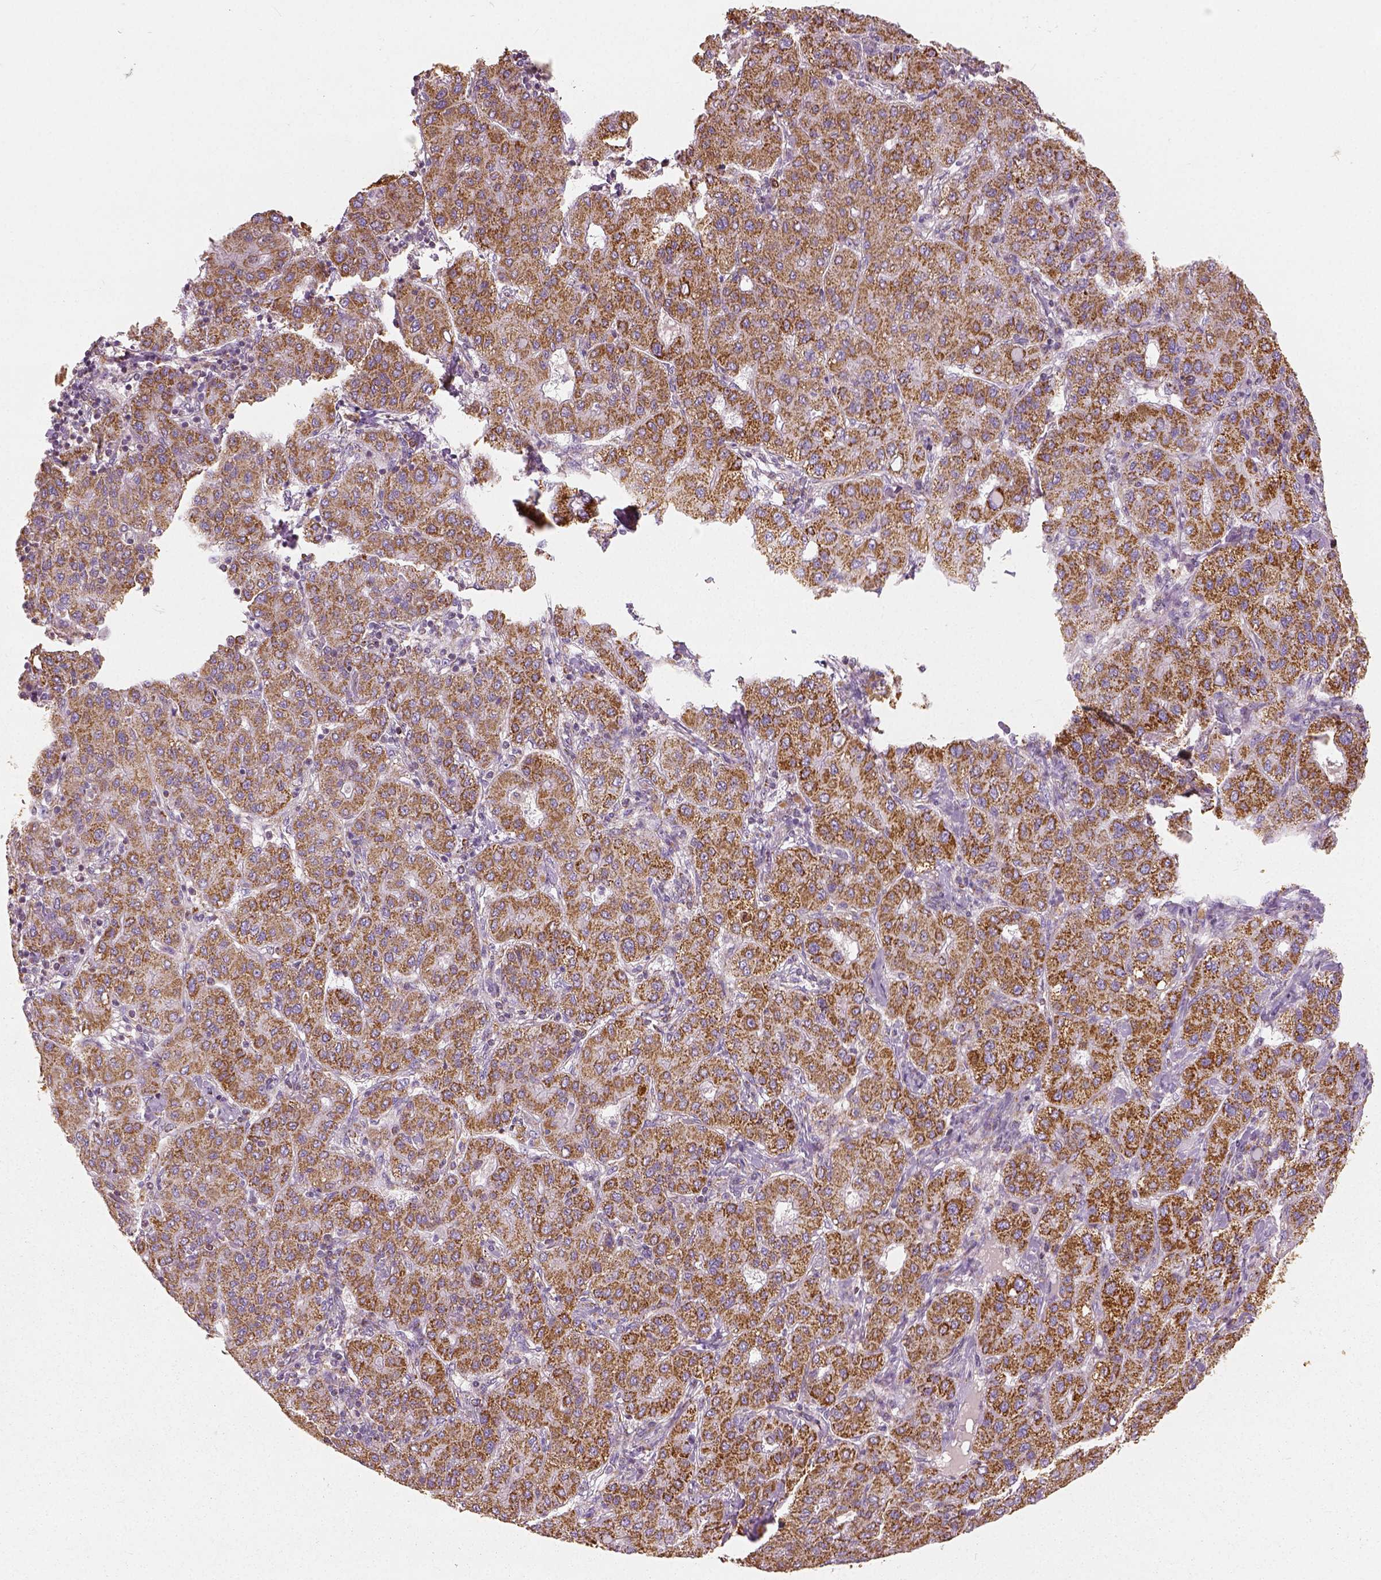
{"staining": {"intensity": "moderate", "quantity": ">75%", "location": "cytoplasmic/membranous"}, "tissue": "liver cancer", "cell_type": "Tumor cells", "image_type": "cancer", "snomed": [{"axis": "morphology", "description": "Carcinoma, Hepatocellular, NOS"}, {"axis": "topography", "description": "Liver"}], "caption": "DAB (3,3'-diaminobenzidine) immunohistochemical staining of liver hepatocellular carcinoma shows moderate cytoplasmic/membranous protein positivity in approximately >75% of tumor cells. (IHC, brightfield microscopy, high magnification).", "gene": "PGAM5", "patient": {"sex": "male", "age": 65}}